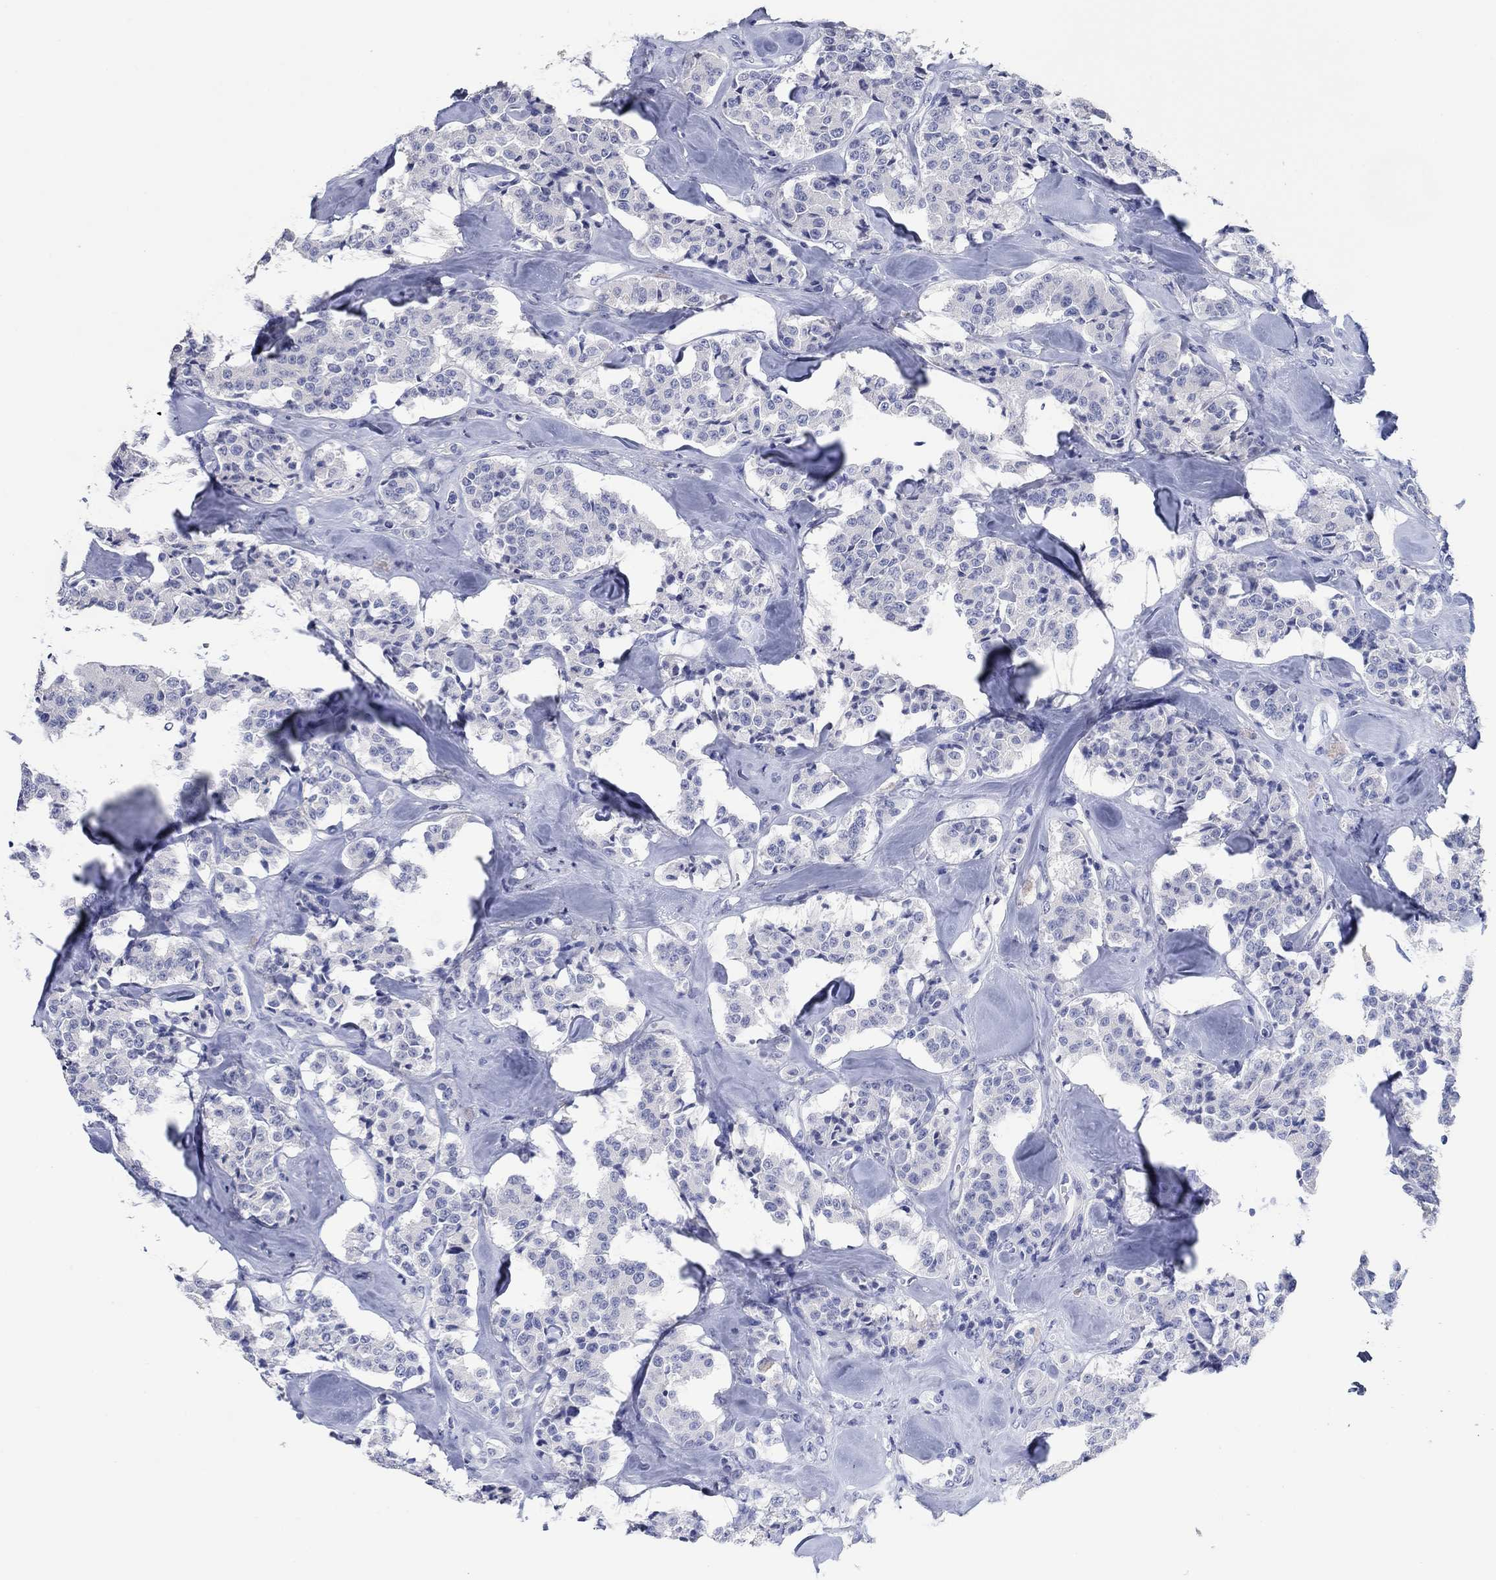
{"staining": {"intensity": "negative", "quantity": "none", "location": "none"}, "tissue": "carcinoid", "cell_type": "Tumor cells", "image_type": "cancer", "snomed": [{"axis": "morphology", "description": "Carcinoid, malignant, NOS"}, {"axis": "topography", "description": "Pancreas"}], "caption": "Carcinoid was stained to show a protein in brown. There is no significant positivity in tumor cells. (DAB (3,3'-diaminobenzidine) immunohistochemistry (IHC) visualized using brightfield microscopy, high magnification).", "gene": "POU5F1", "patient": {"sex": "male", "age": 41}}